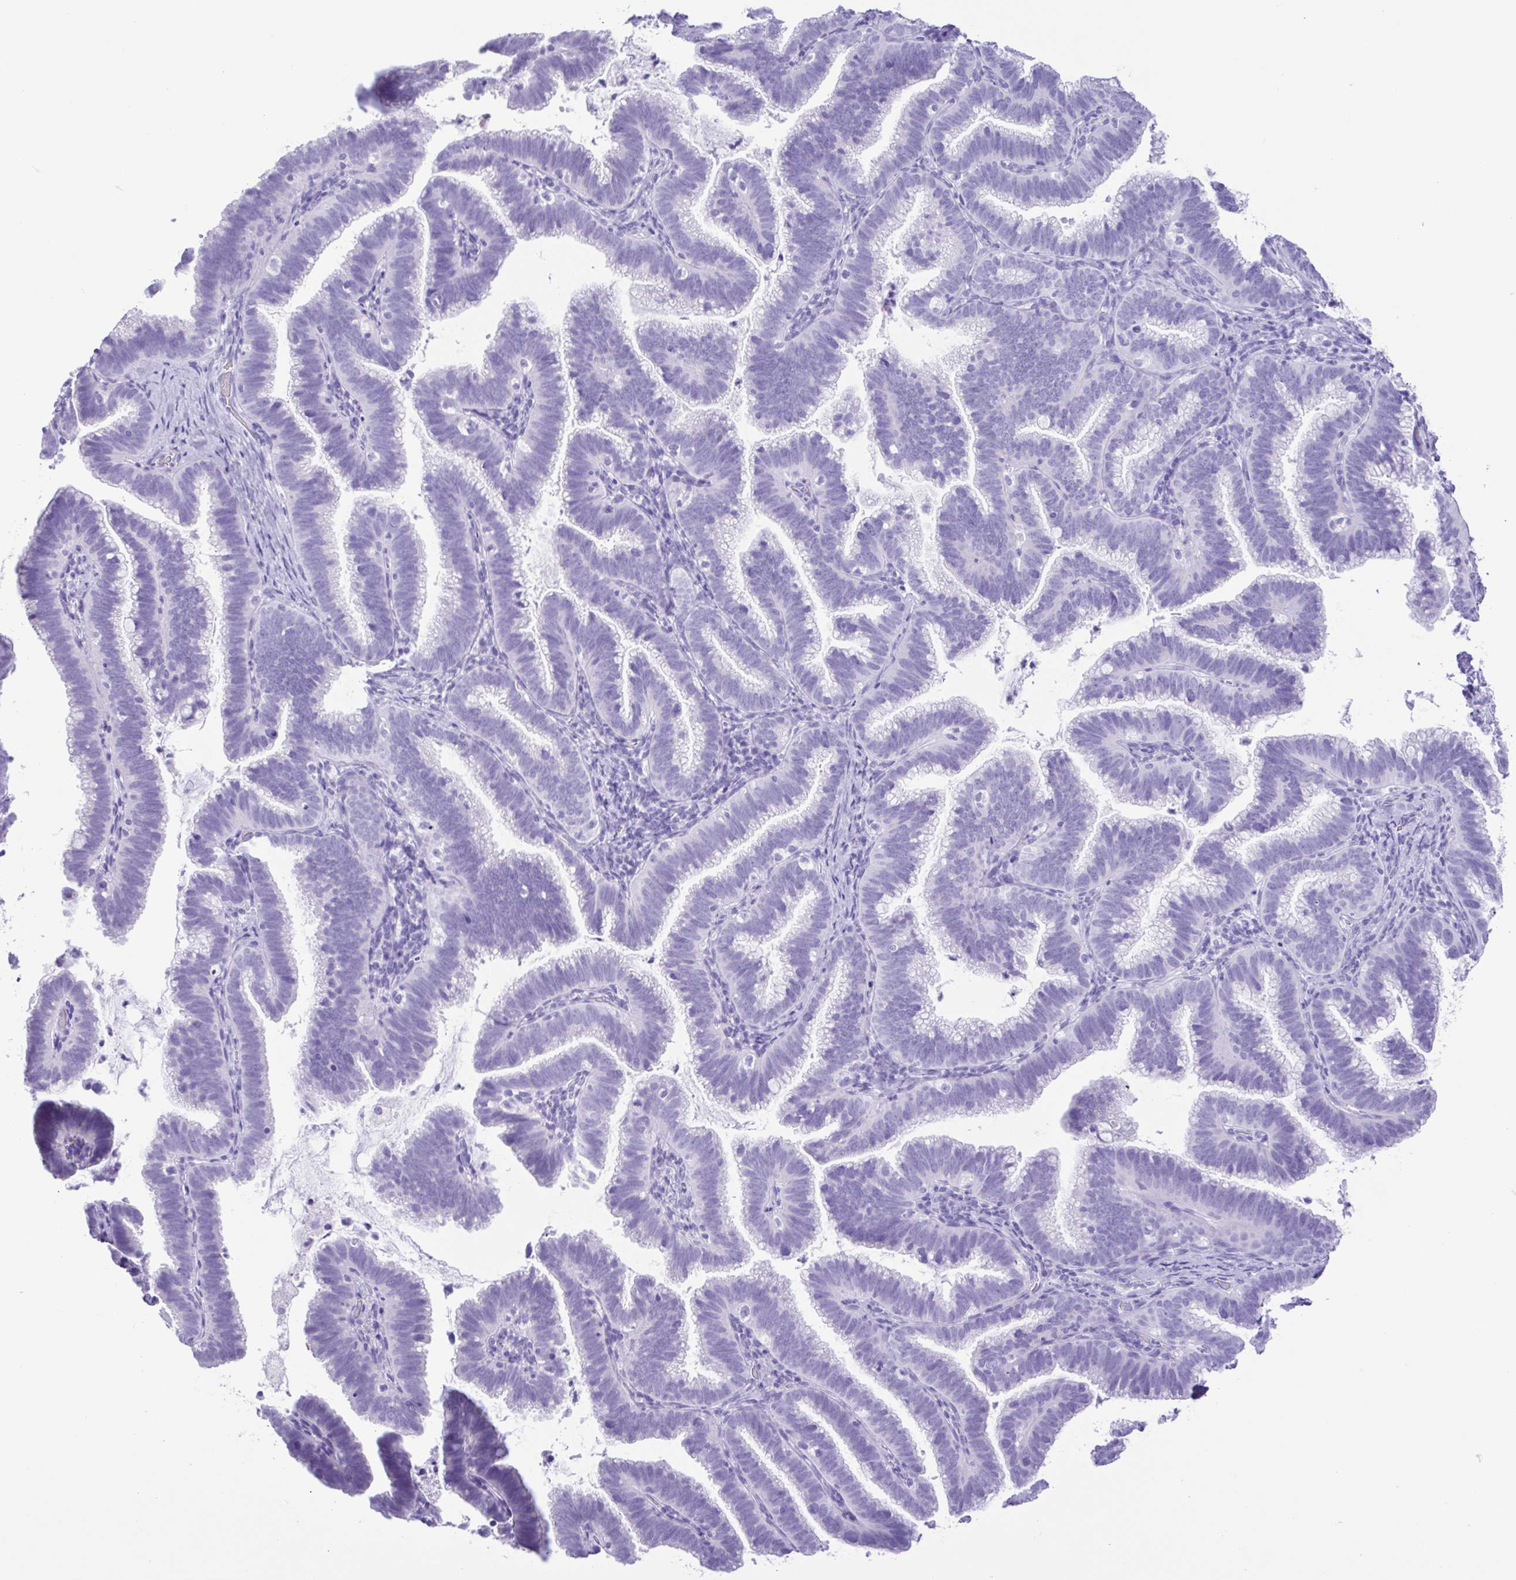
{"staining": {"intensity": "negative", "quantity": "none", "location": "none"}, "tissue": "cervical cancer", "cell_type": "Tumor cells", "image_type": "cancer", "snomed": [{"axis": "morphology", "description": "Adenocarcinoma, NOS"}, {"axis": "topography", "description": "Cervix"}], "caption": "Immunohistochemical staining of cervical cancer displays no significant expression in tumor cells.", "gene": "CASP14", "patient": {"sex": "female", "age": 61}}